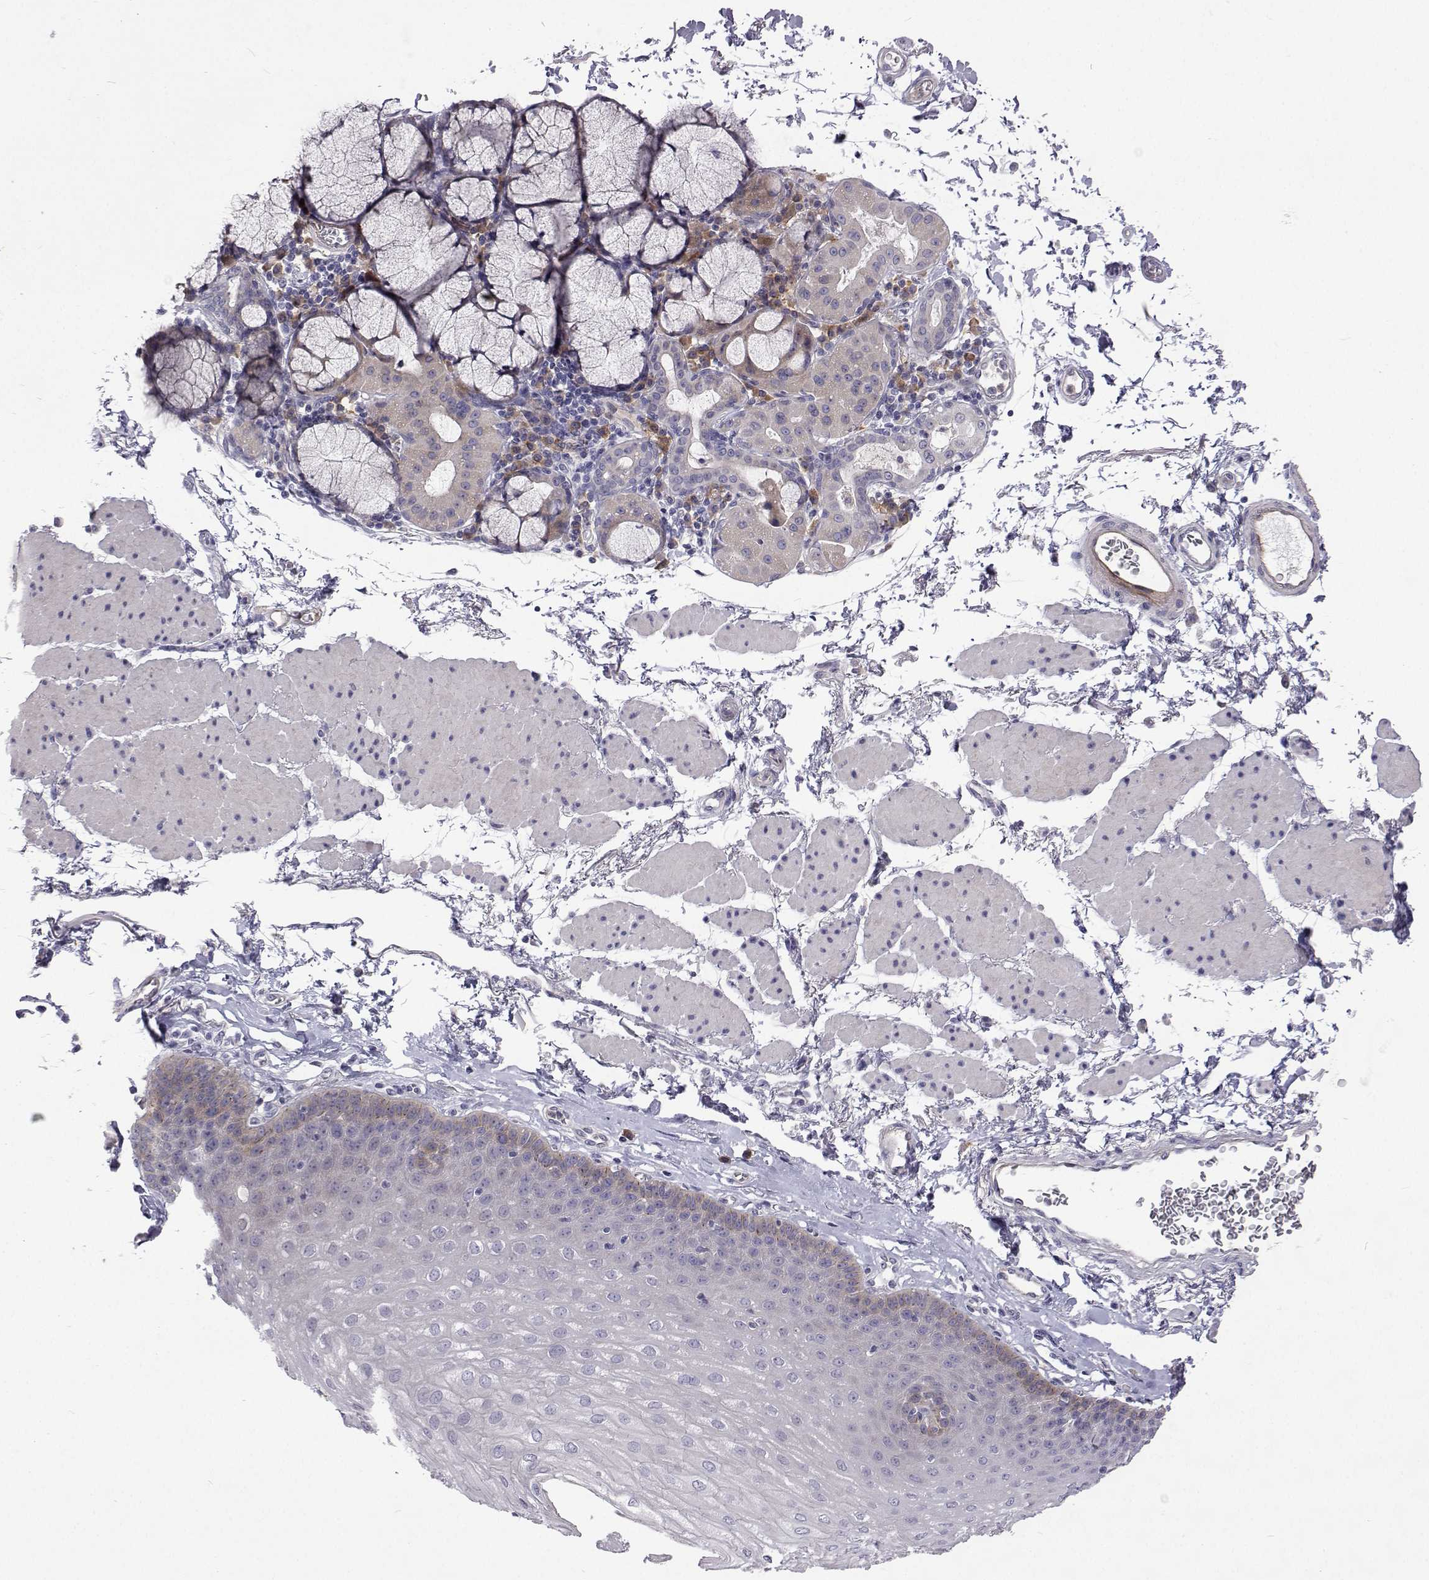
{"staining": {"intensity": "negative", "quantity": "none", "location": "none"}, "tissue": "esophagus", "cell_type": "Squamous epithelial cells", "image_type": "normal", "snomed": [{"axis": "morphology", "description": "Normal tissue, NOS"}, {"axis": "topography", "description": "Esophagus"}], "caption": "Esophagus stained for a protein using IHC demonstrates no staining squamous epithelial cells.", "gene": "NPR3", "patient": {"sex": "female", "age": 81}}